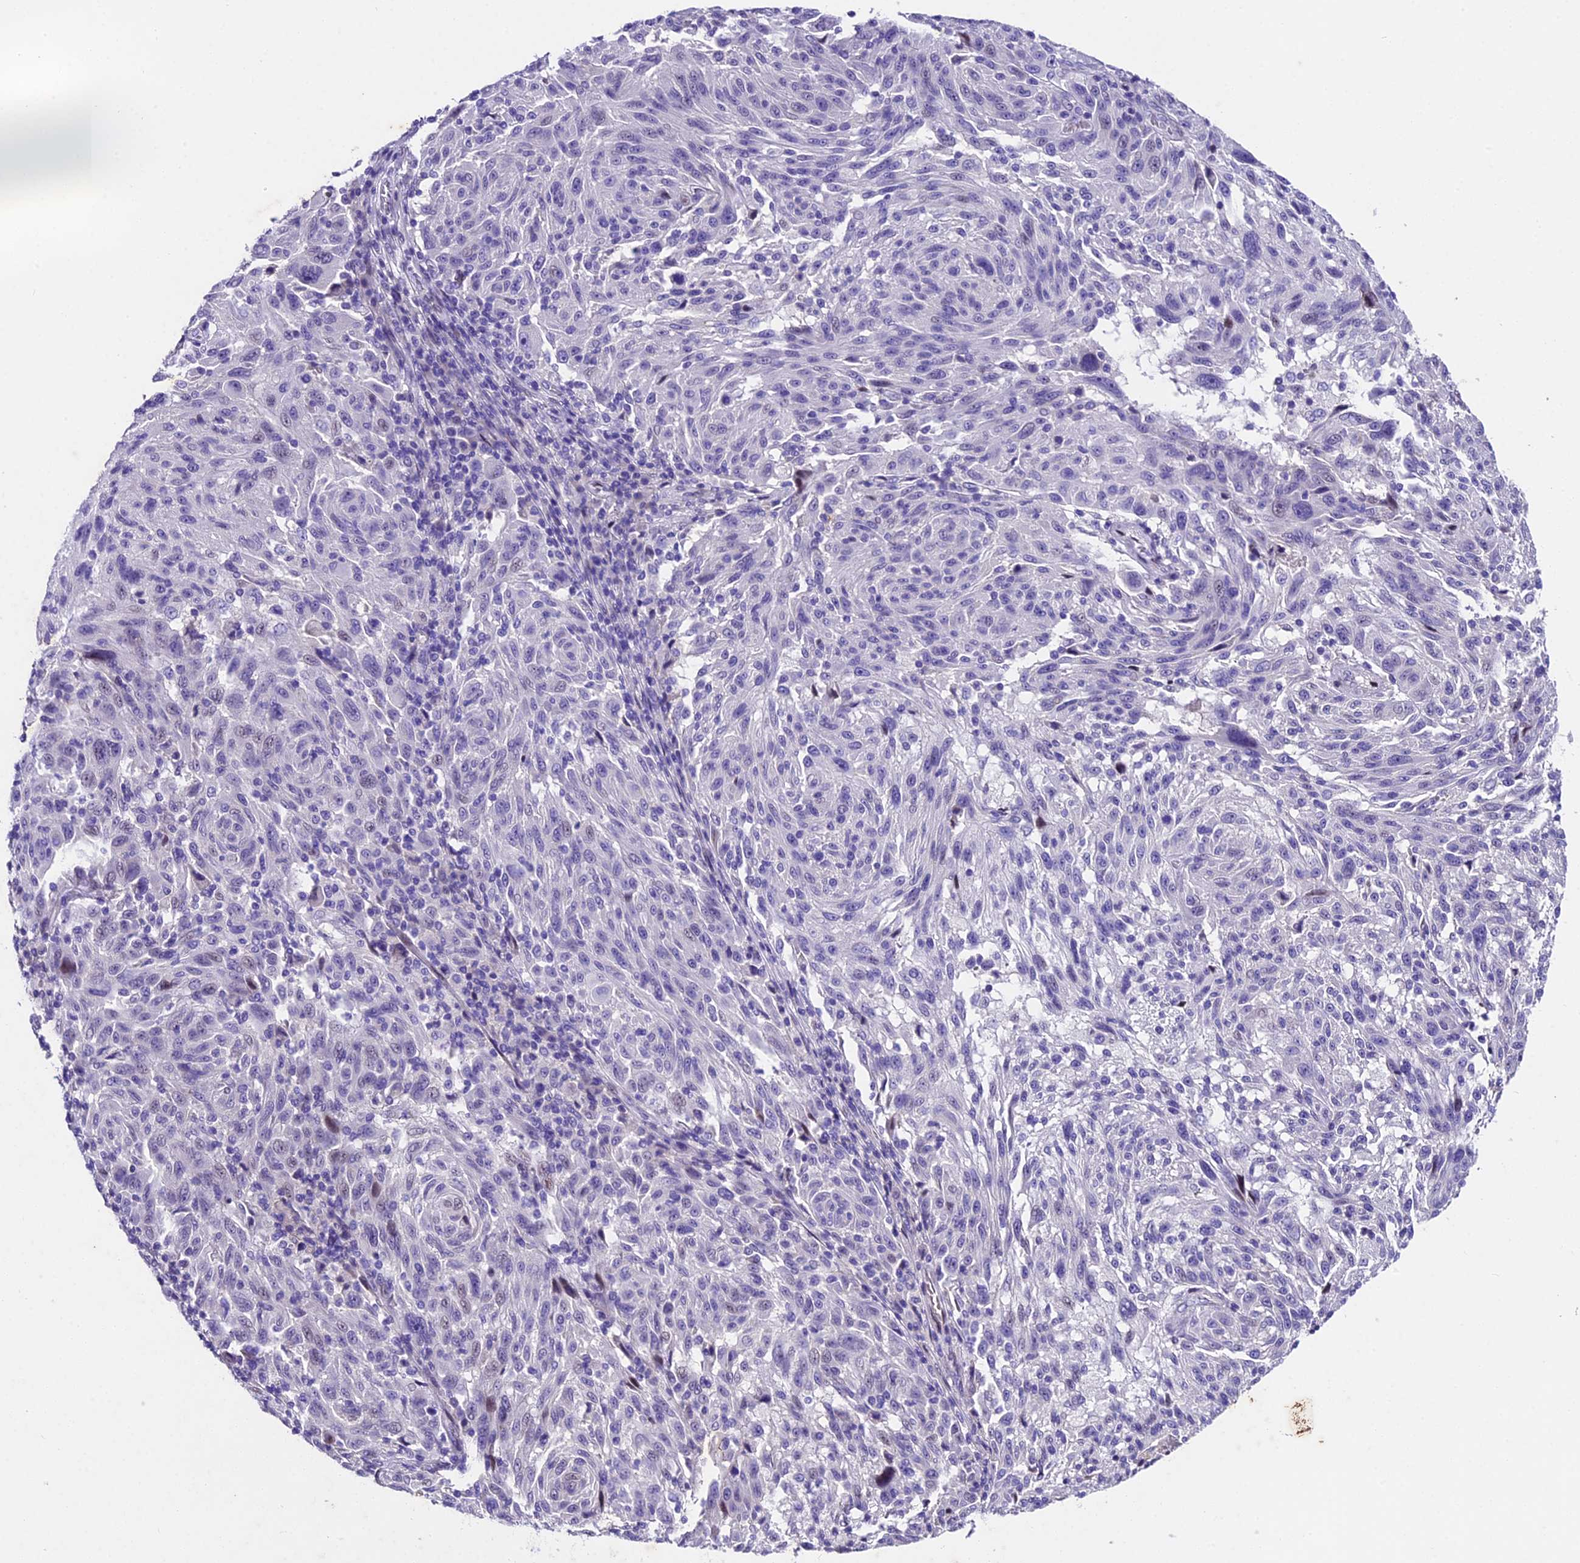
{"staining": {"intensity": "negative", "quantity": "none", "location": "none"}, "tissue": "melanoma", "cell_type": "Tumor cells", "image_type": "cancer", "snomed": [{"axis": "morphology", "description": "Malignant melanoma, NOS"}, {"axis": "topography", "description": "Skin"}], "caption": "Tumor cells show no significant positivity in melanoma.", "gene": "IFT140", "patient": {"sex": "male", "age": 53}}